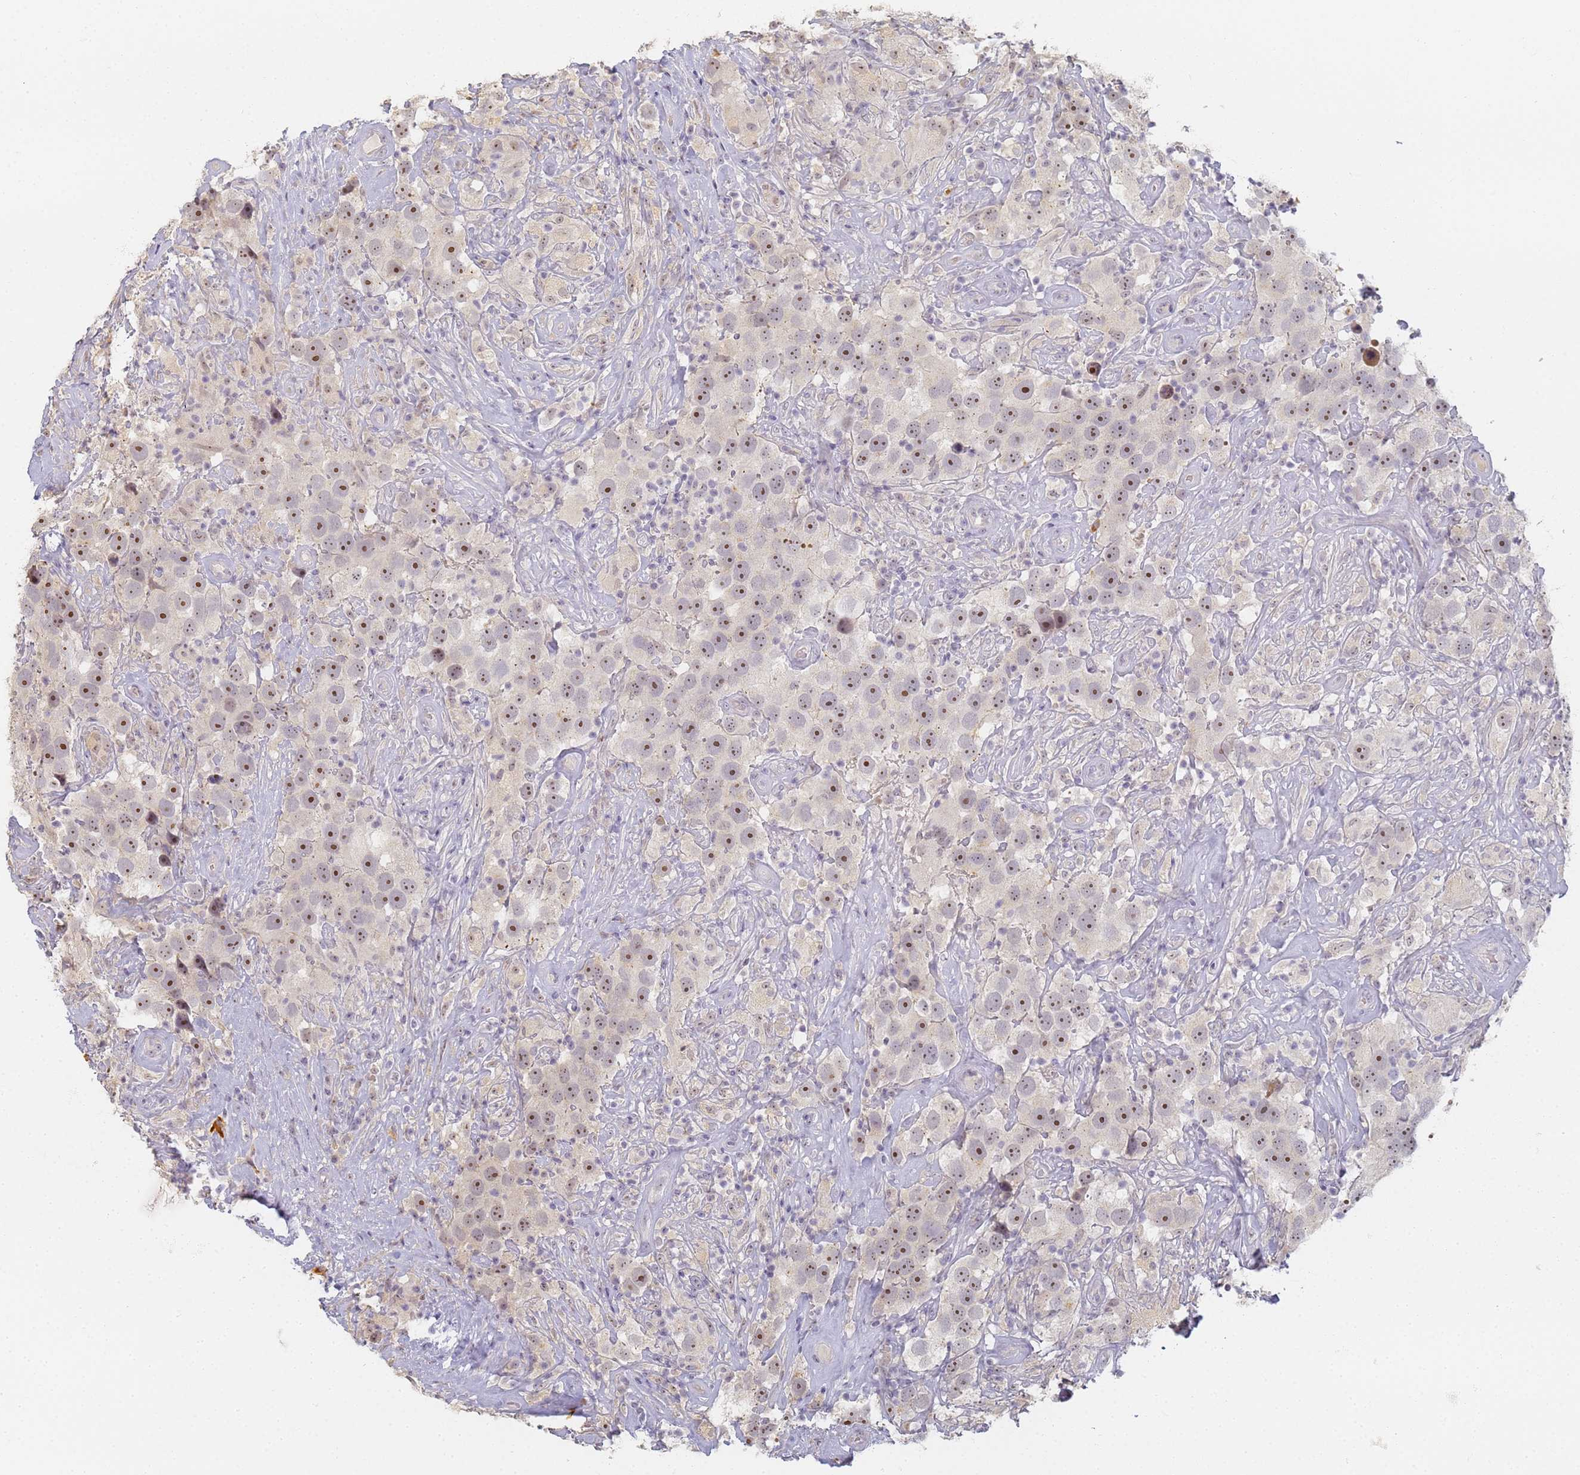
{"staining": {"intensity": "moderate", "quantity": ">75%", "location": "nuclear"}, "tissue": "testis cancer", "cell_type": "Tumor cells", "image_type": "cancer", "snomed": [{"axis": "morphology", "description": "Seminoma, NOS"}, {"axis": "topography", "description": "Testis"}], "caption": "The photomicrograph reveals immunohistochemical staining of testis seminoma. There is moderate nuclear positivity is identified in approximately >75% of tumor cells.", "gene": "SLC38A9", "patient": {"sex": "male", "age": 49}}